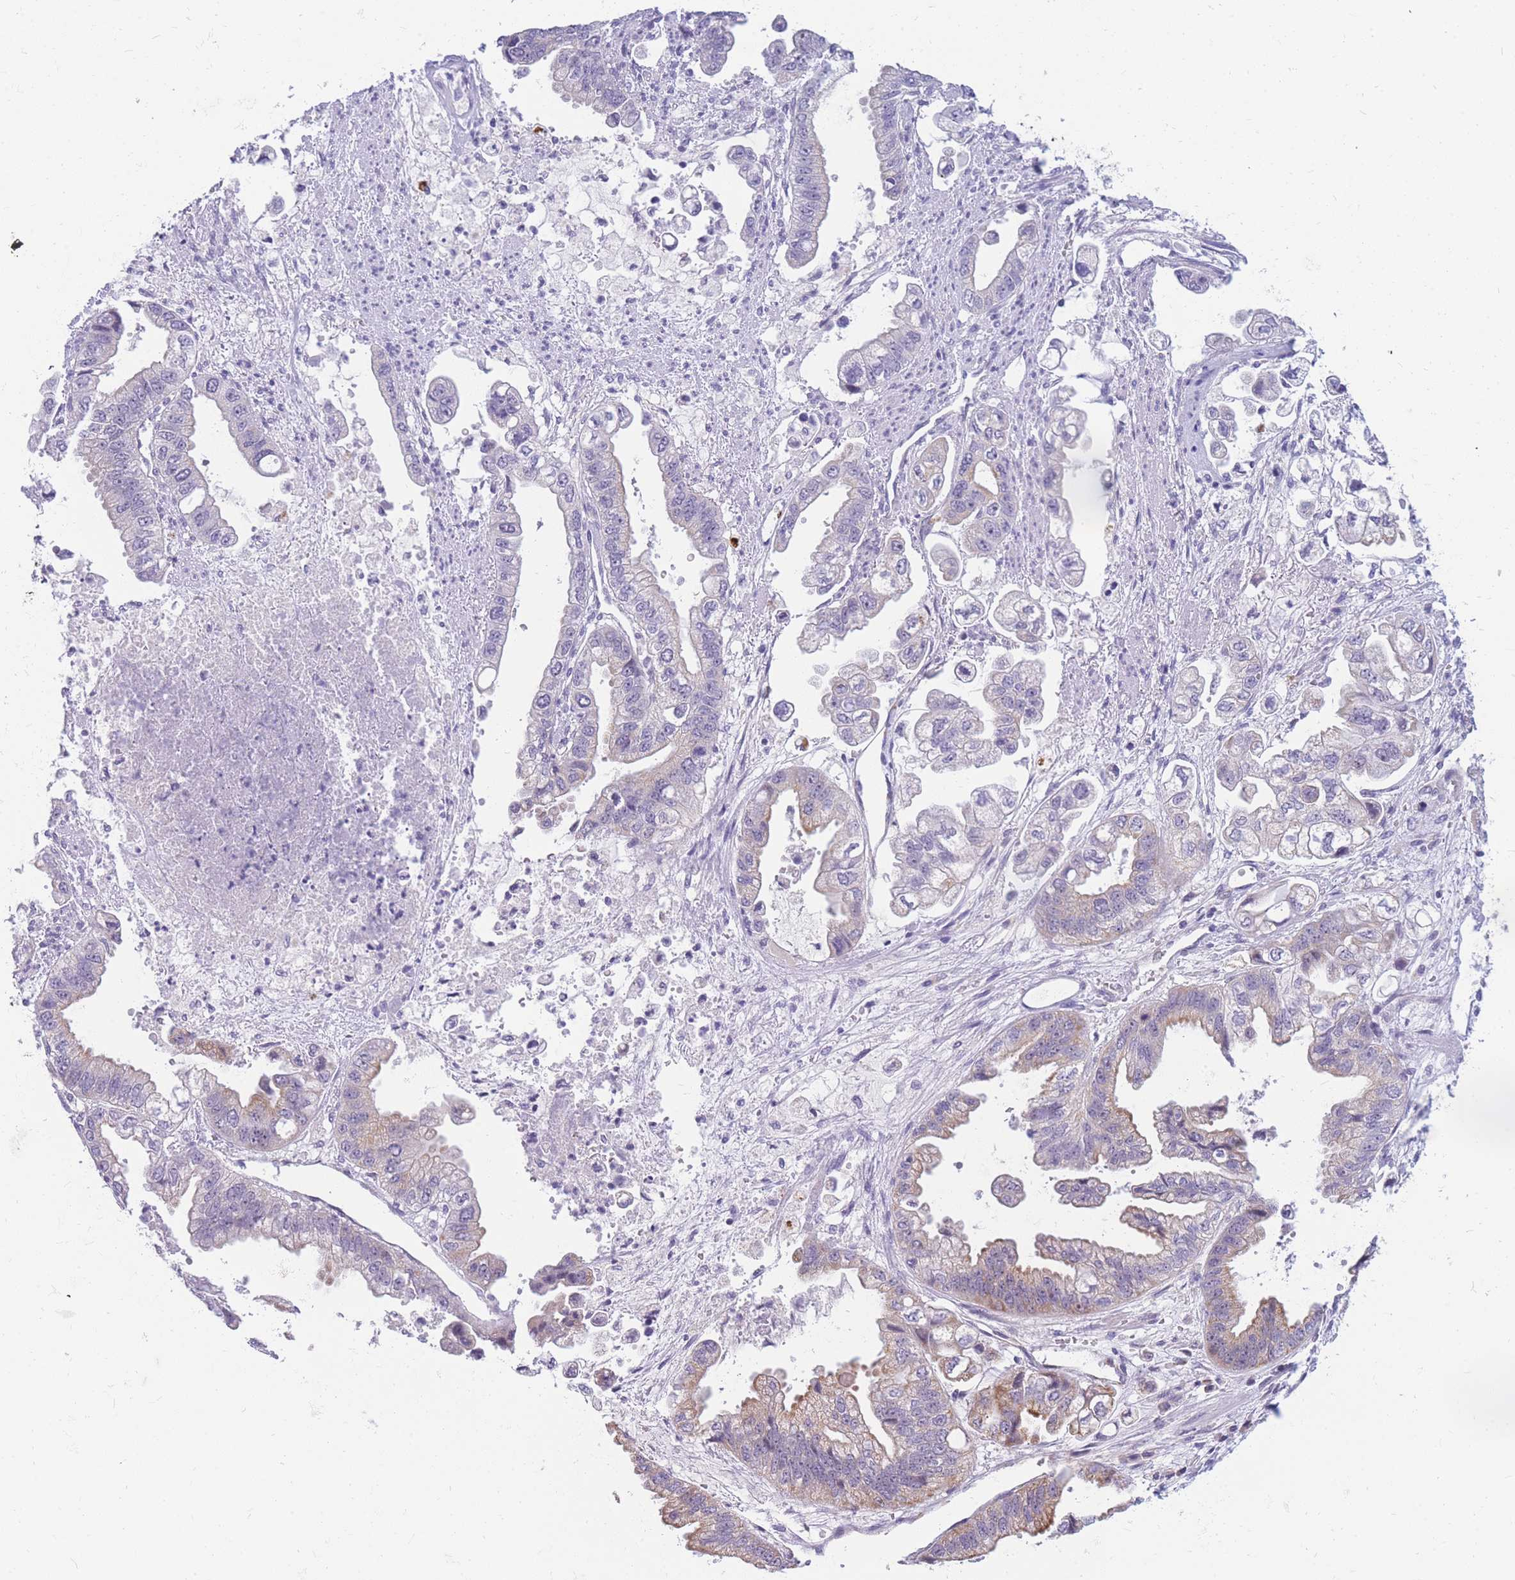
{"staining": {"intensity": "moderate", "quantity": "<25%", "location": "cytoplasmic/membranous"}, "tissue": "stomach cancer", "cell_type": "Tumor cells", "image_type": "cancer", "snomed": [{"axis": "morphology", "description": "Adenocarcinoma, NOS"}, {"axis": "topography", "description": "Stomach"}], "caption": "A high-resolution micrograph shows immunohistochemistry staining of adenocarcinoma (stomach), which reveals moderate cytoplasmic/membranous expression in approximately <25% of tumor cells.", "gene": "DDX49", "patient": {"sex": "male", "age": 62}}